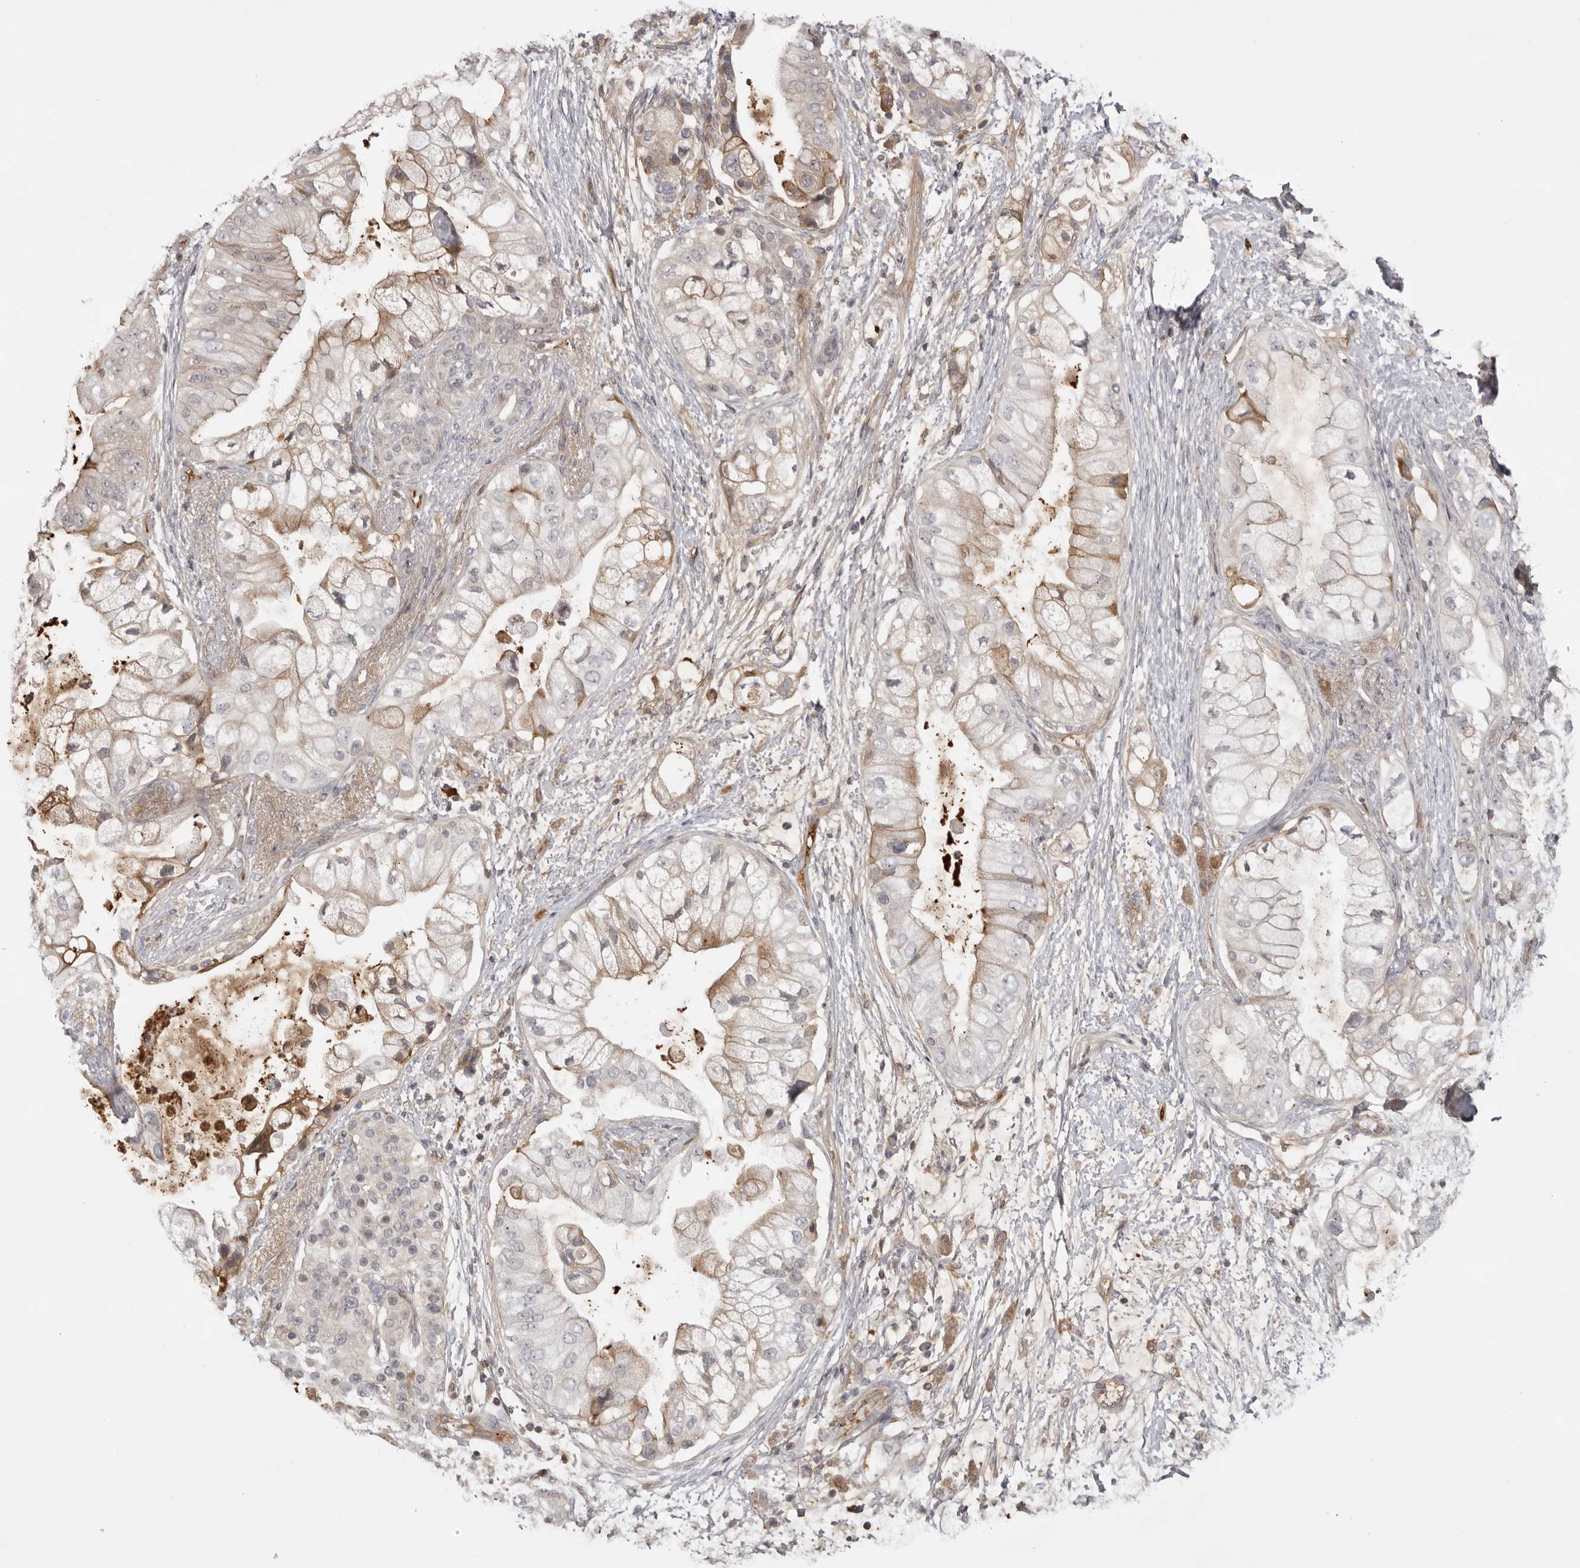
{"staining": {"intensity": "weak", "quantity": "25%-75%", "location": "cytoplasmic/membranous"}, "tissue": "pancreatic cancer", "cell_type": "Tumor cells", "image_type": "cancer", "snomed": [{"axis": "morphology", "description": "Adenocarcinoma, NOS"}, {"axis": "topography", "description": "Pancreas"}], "caption": "Tumor cells reveal low levels of weak cytoplasmic/membranous staining in approximately 25%-75% of cells in pancreatic cancer (adenocarcinoma).", "gene": "PLEKHF2", "patient": {"sex": "male", "age": 53}}